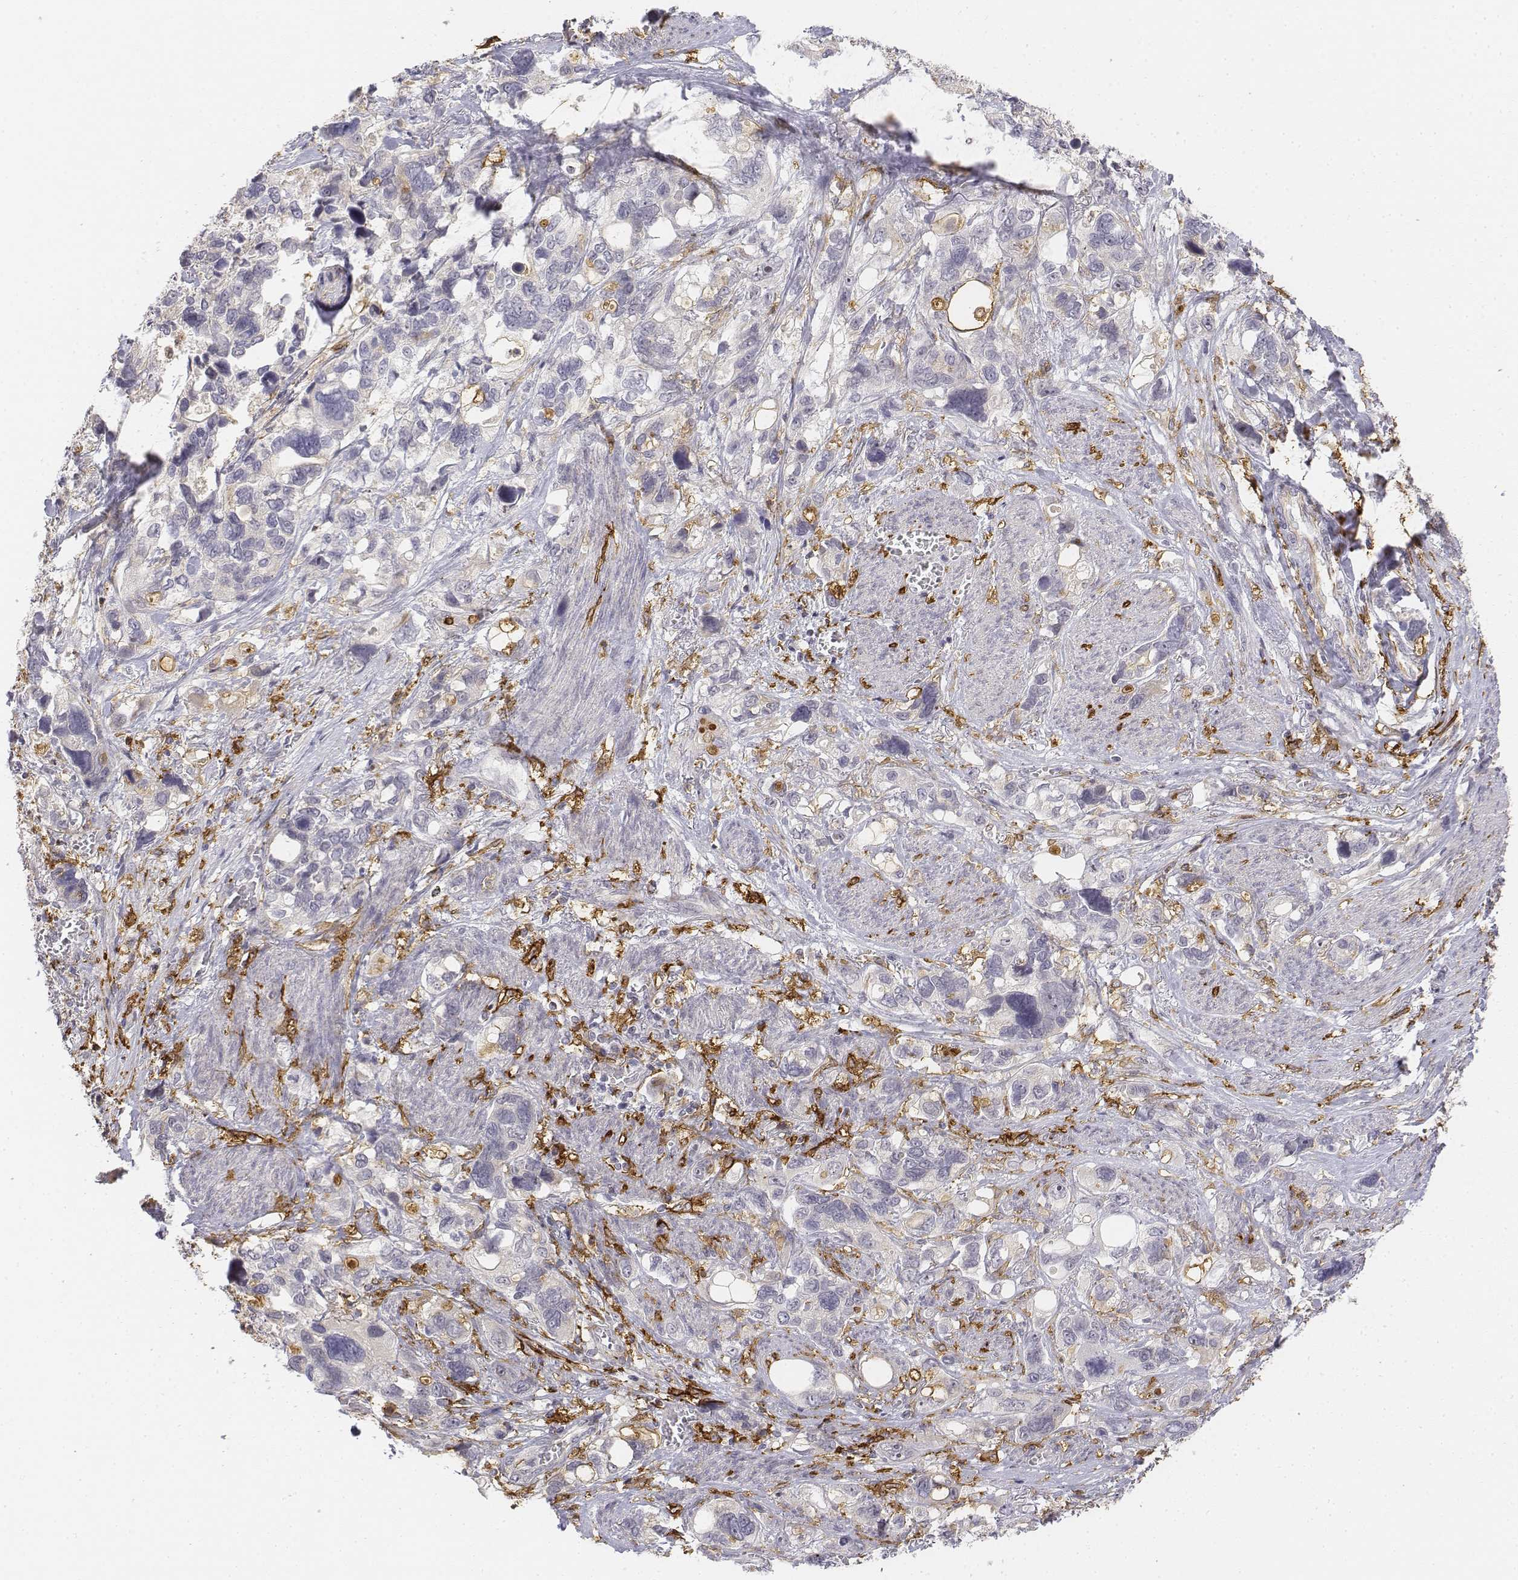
{"staining": {"intensity": "negative", "quantity": "none", "location": "none"}, "tissue": "stomach cancer", "cell_type": "Tumor cells", "image_type": "cancer", "snomed": [{"axis": "morphology", "description": "Adenocarcinoma, NOS"}, {"axis": "topography", "description": "Stomach, upper"}], "caption": "The immunohistochemistry histopathology image has no significant positivity in tumor cells of adenocarcinoma (stomach) tissue.", "gene": "CD14", "patient": {"sex": "female", "age": 81}}